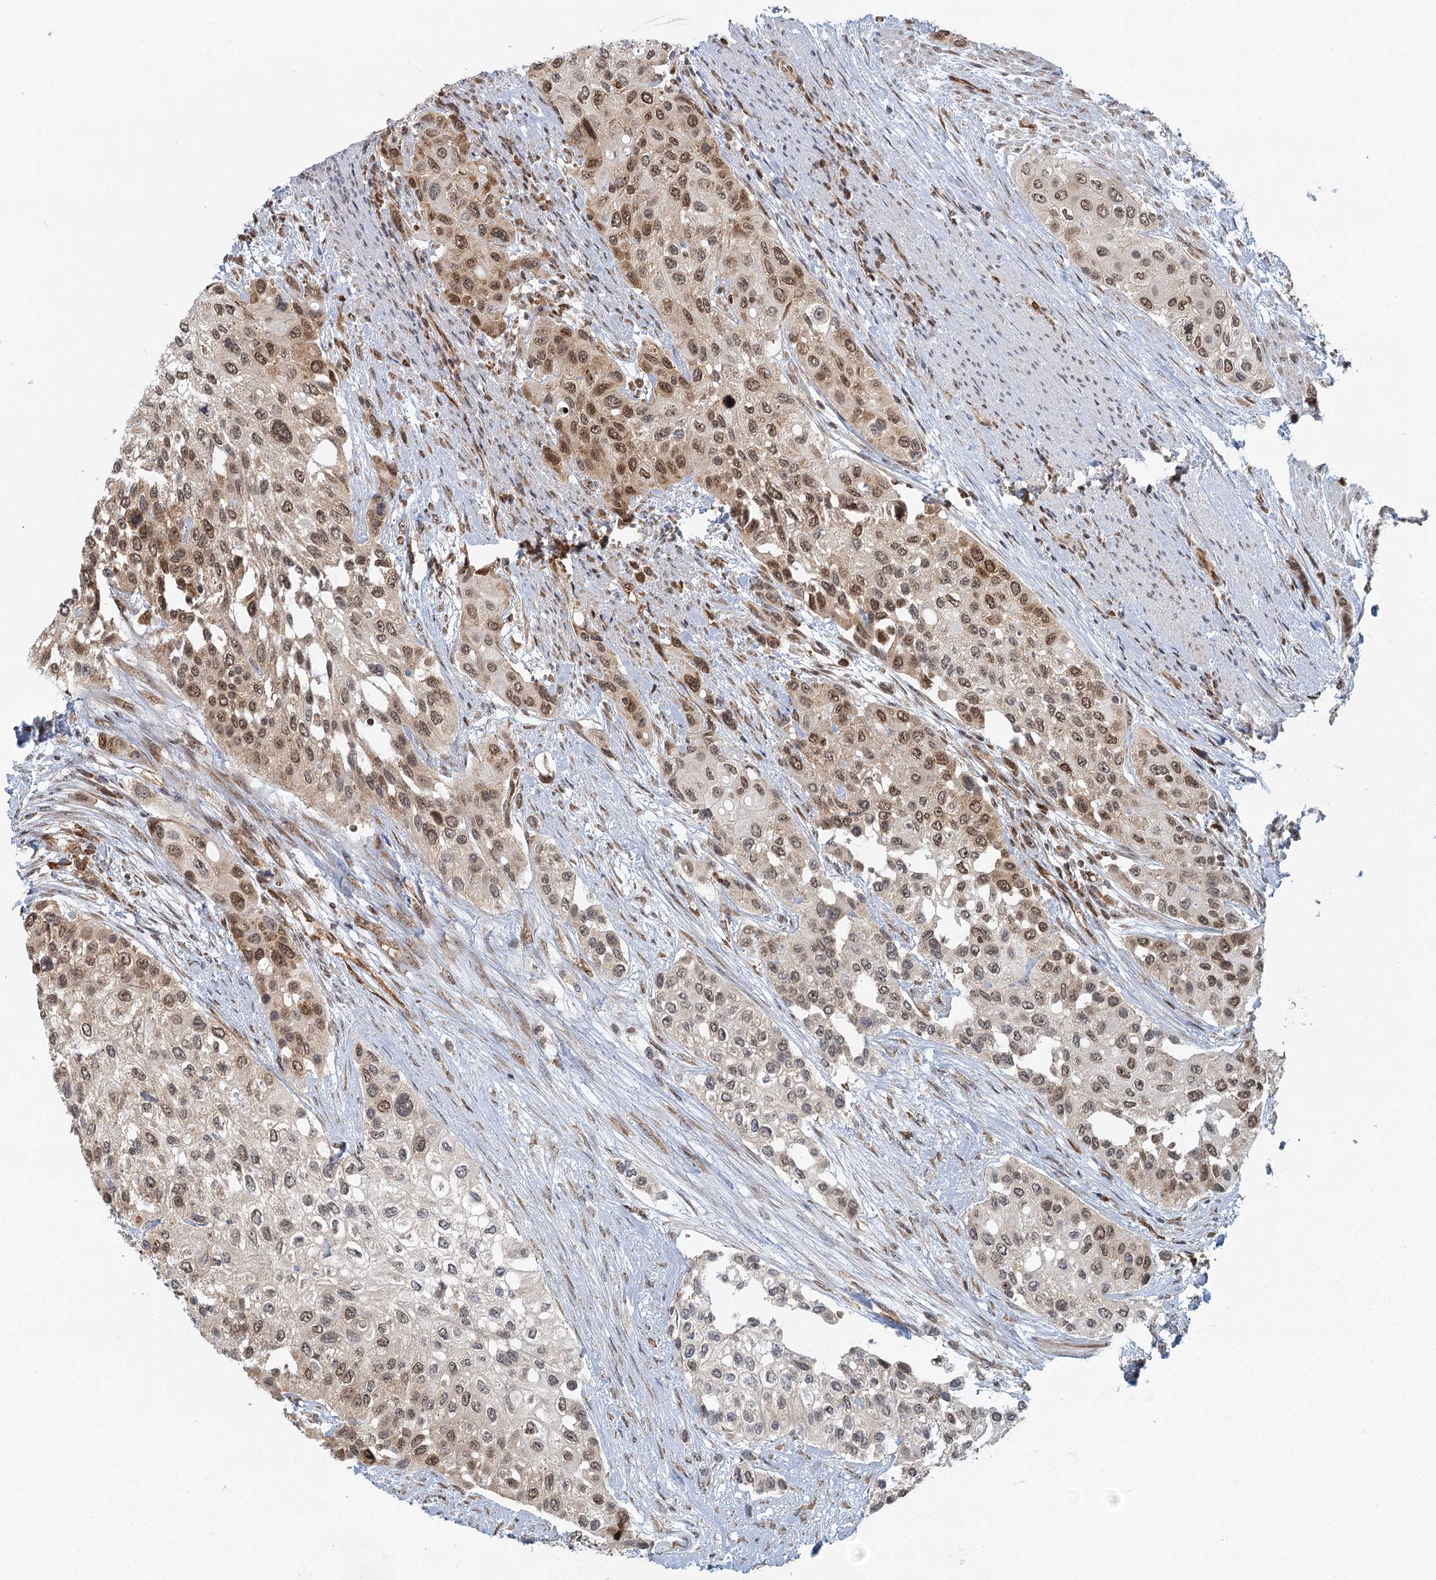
{"staining": {"intensity": "moderate", "quantity": ">75%", "location": "cytoplasmic/membranous,nuclear"}, "tissue": "urothelial cancer", "cell_type": "Tumor cells", "image_type": "cancer", "snomed": [{"axis": "morphology", "description": "Normal tissue, NOS"}, {"axis": "morphology", "description": "Urothelial carcinoma, High grade"}, {"axis": "topography", "description": "Vascular tissue"}, {"axis": "topography", "description": "Urinary bladder"}], "caption": "Protein expression analysis of urothelial cancer demonstrates moderate cytoplasmic/membranous and nuclear positivity in approximately >75% of tumor cells.", "gene": "GPATCH11", "patient": {"sex": "female", "age": 56}}